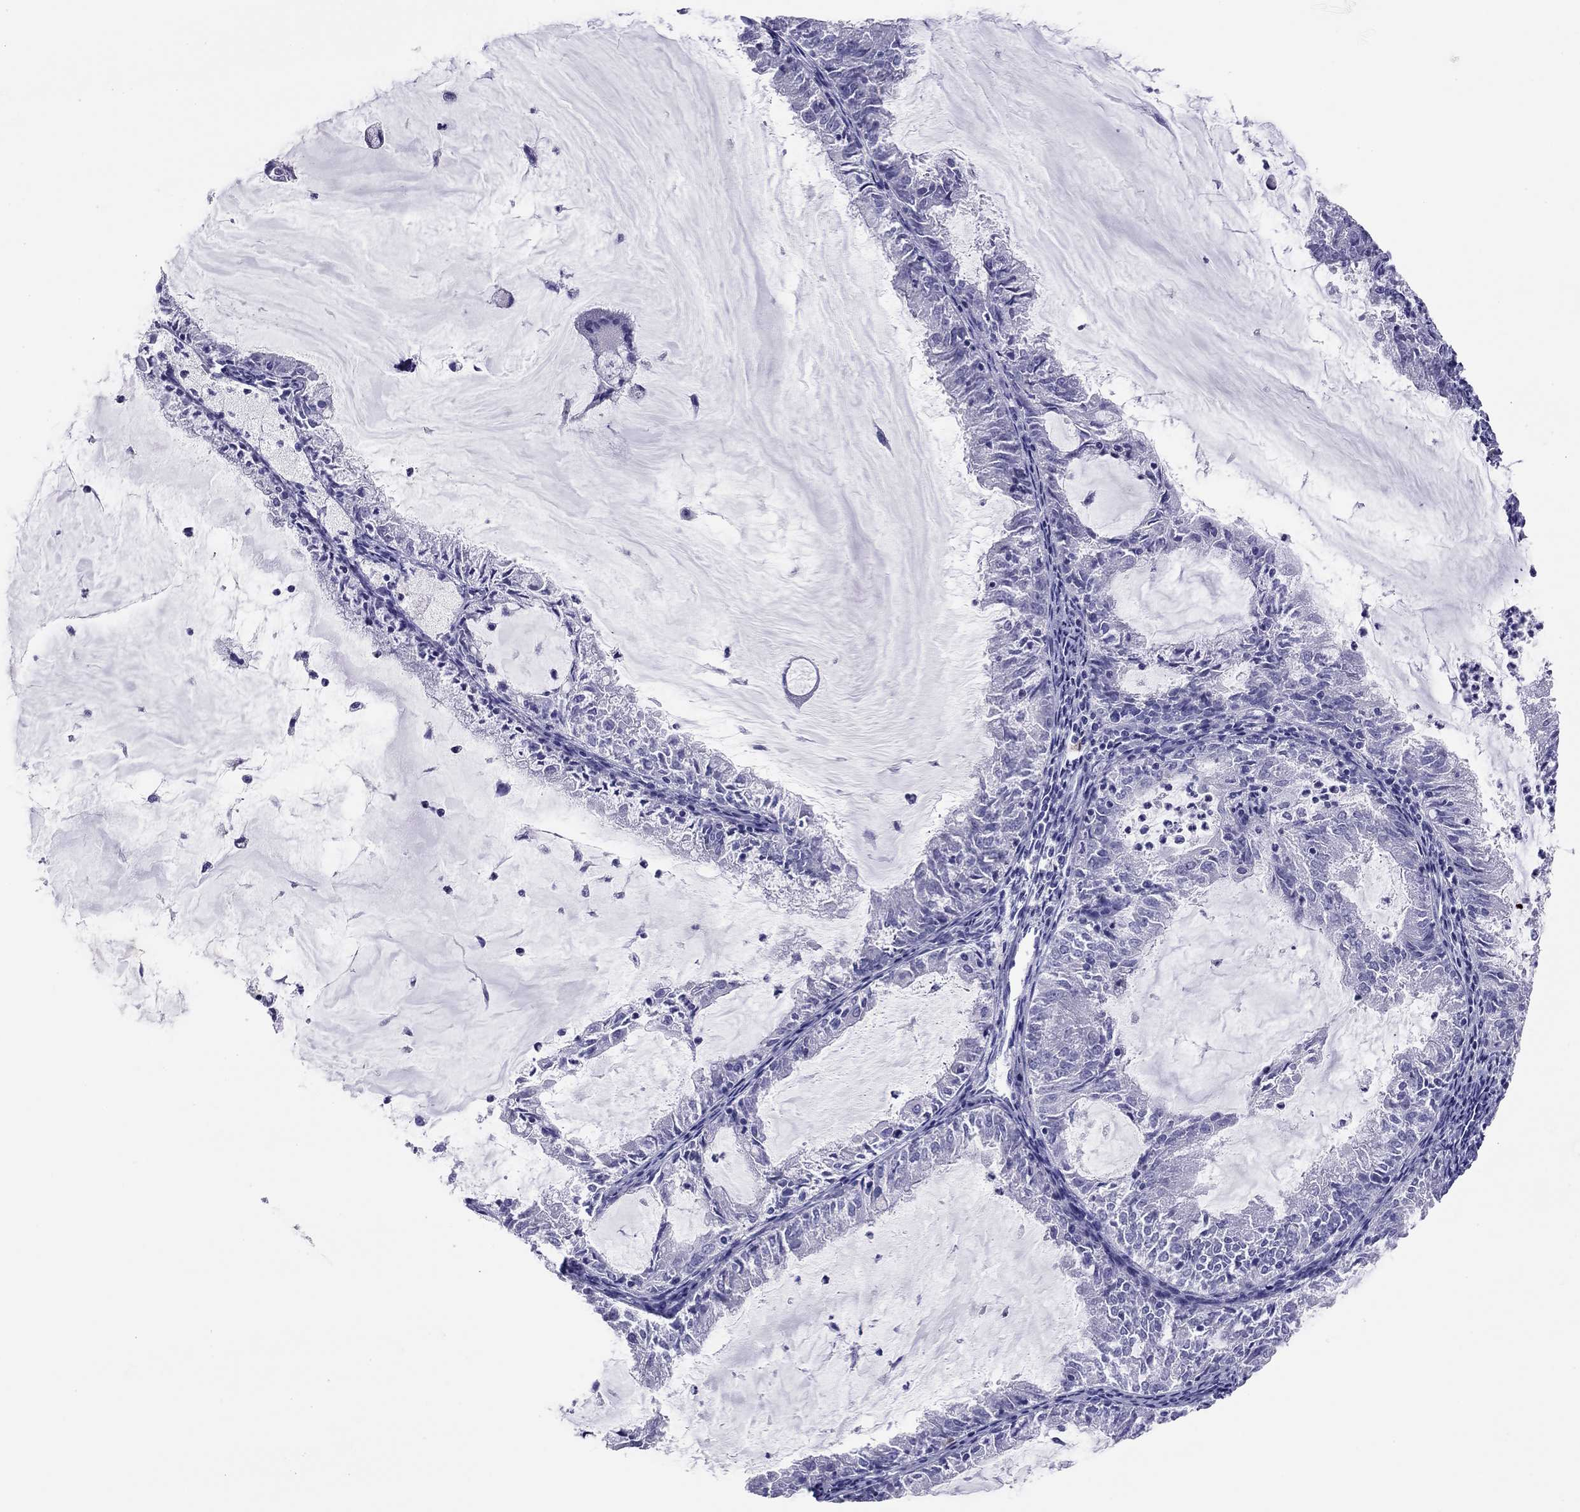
{"staining": {"intensity": "negative", "quantity": "none", "location": "none"}, "tissue": "endometrial cancer", "cell_type": "Tumor cells", "image_type": "cancer", "snomed": [{"axis": "morphology", "description": "Adenocarcinoma, NOS"}, {"axis": "topography", "description": "Endometrium"}], "caption": "Adenocarcinoma (endometrial) stained for a protein using immunohistochemistry (IHC) reveals no positivity tumor cells.", "gene": "HLA-DQB2", "patient": {"sex": "female", "age": 57}}